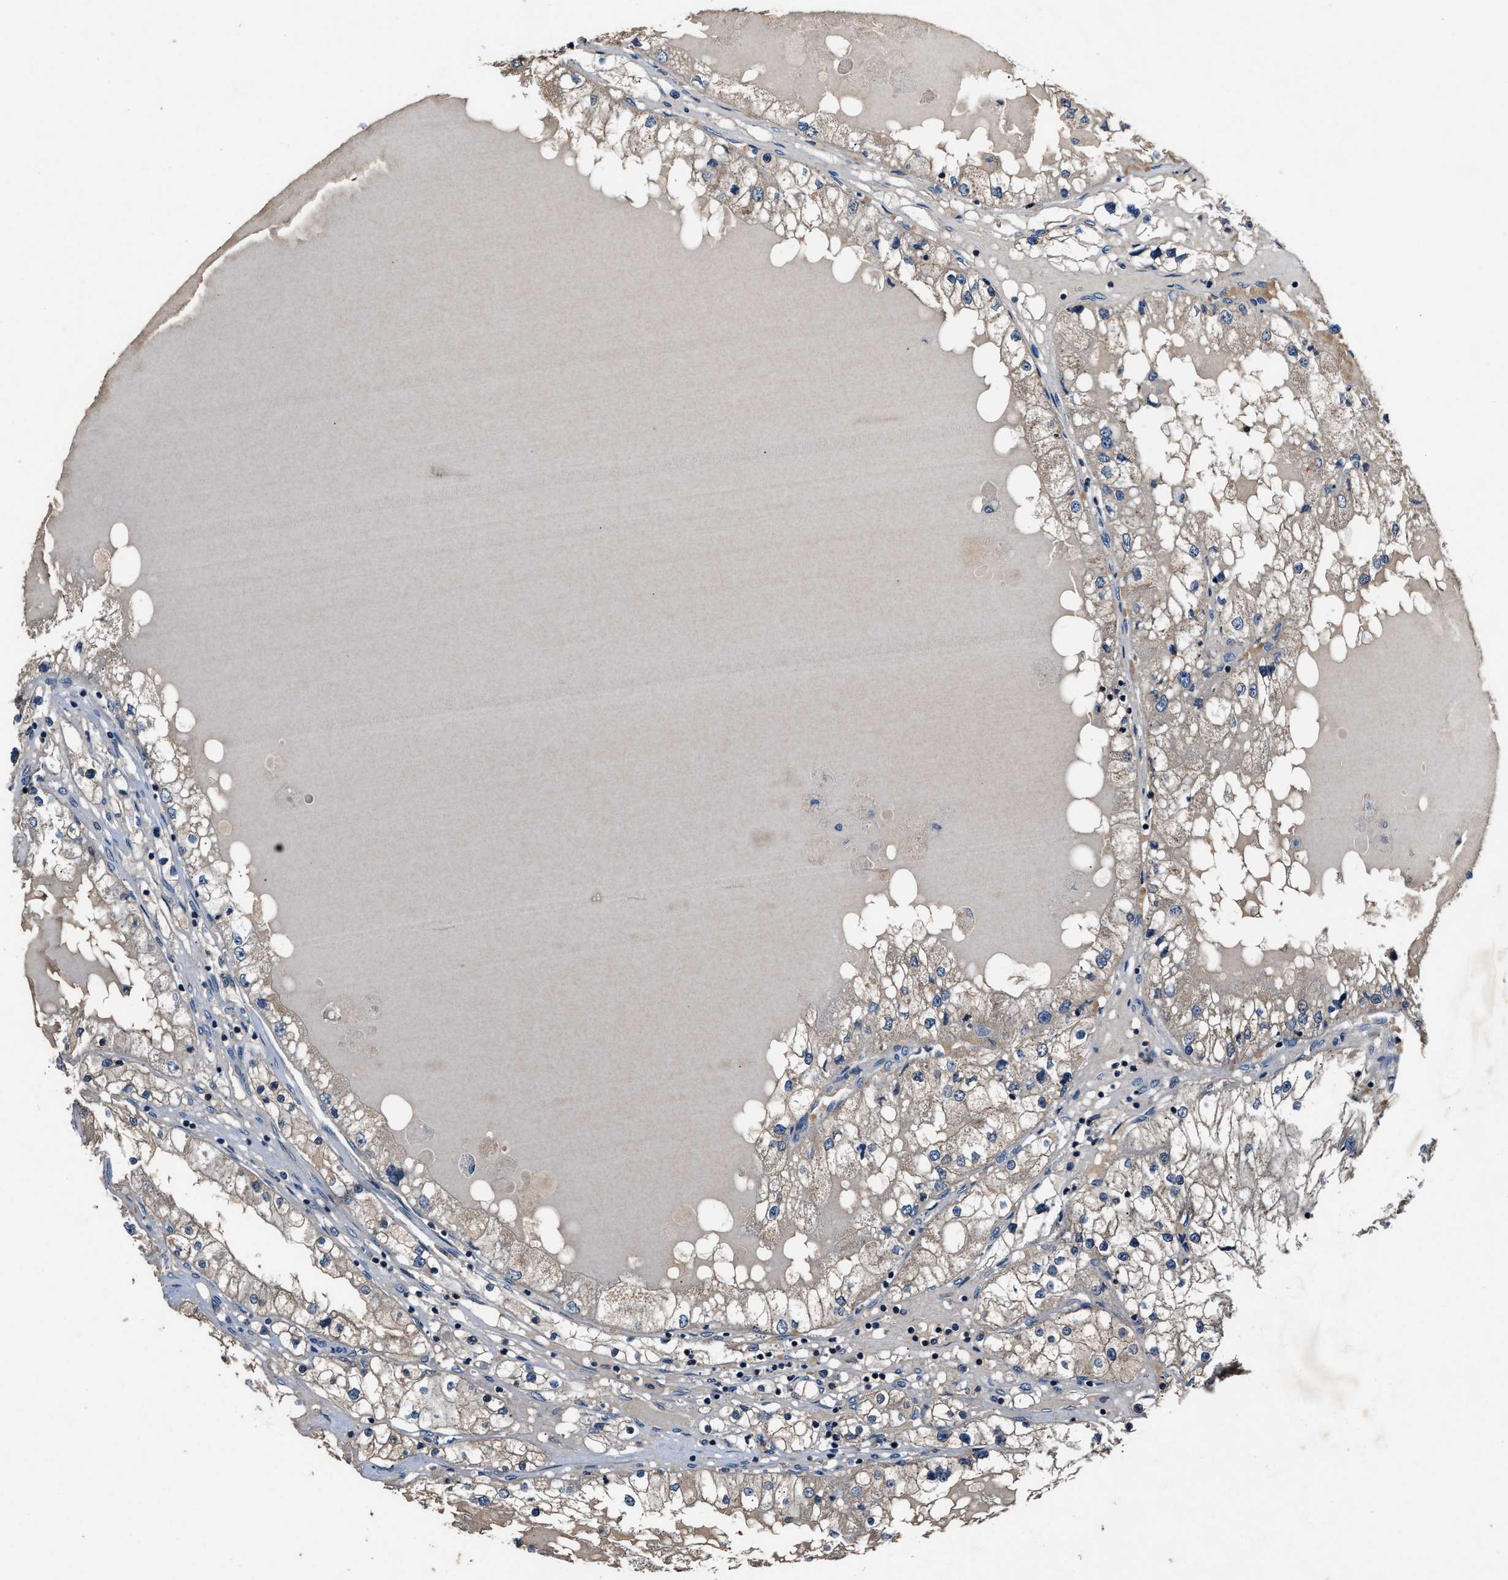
{"staining": {"intensity": "weak", "quantity": "<25%", "location": "cytoplasmic/membranous"}, "tissue": "renal cancer", "cell_type": "Tumor cells", "image_type": "cancer", "snomed": [{"axis": "morphology", "description": "Adenocarcinoma, NOS"}, {"axis": "topography", "description": "Kidney"}], "caption": "Immunohistochemistry (IHC) of human renal adenocarcinoma shows no staining in tumor cells. (DAB immunohistochemistry visualized using brightfield microscopy, high magnification).", "gene": "TNRC18", "patient": {"sex": "male", "age": 68}}